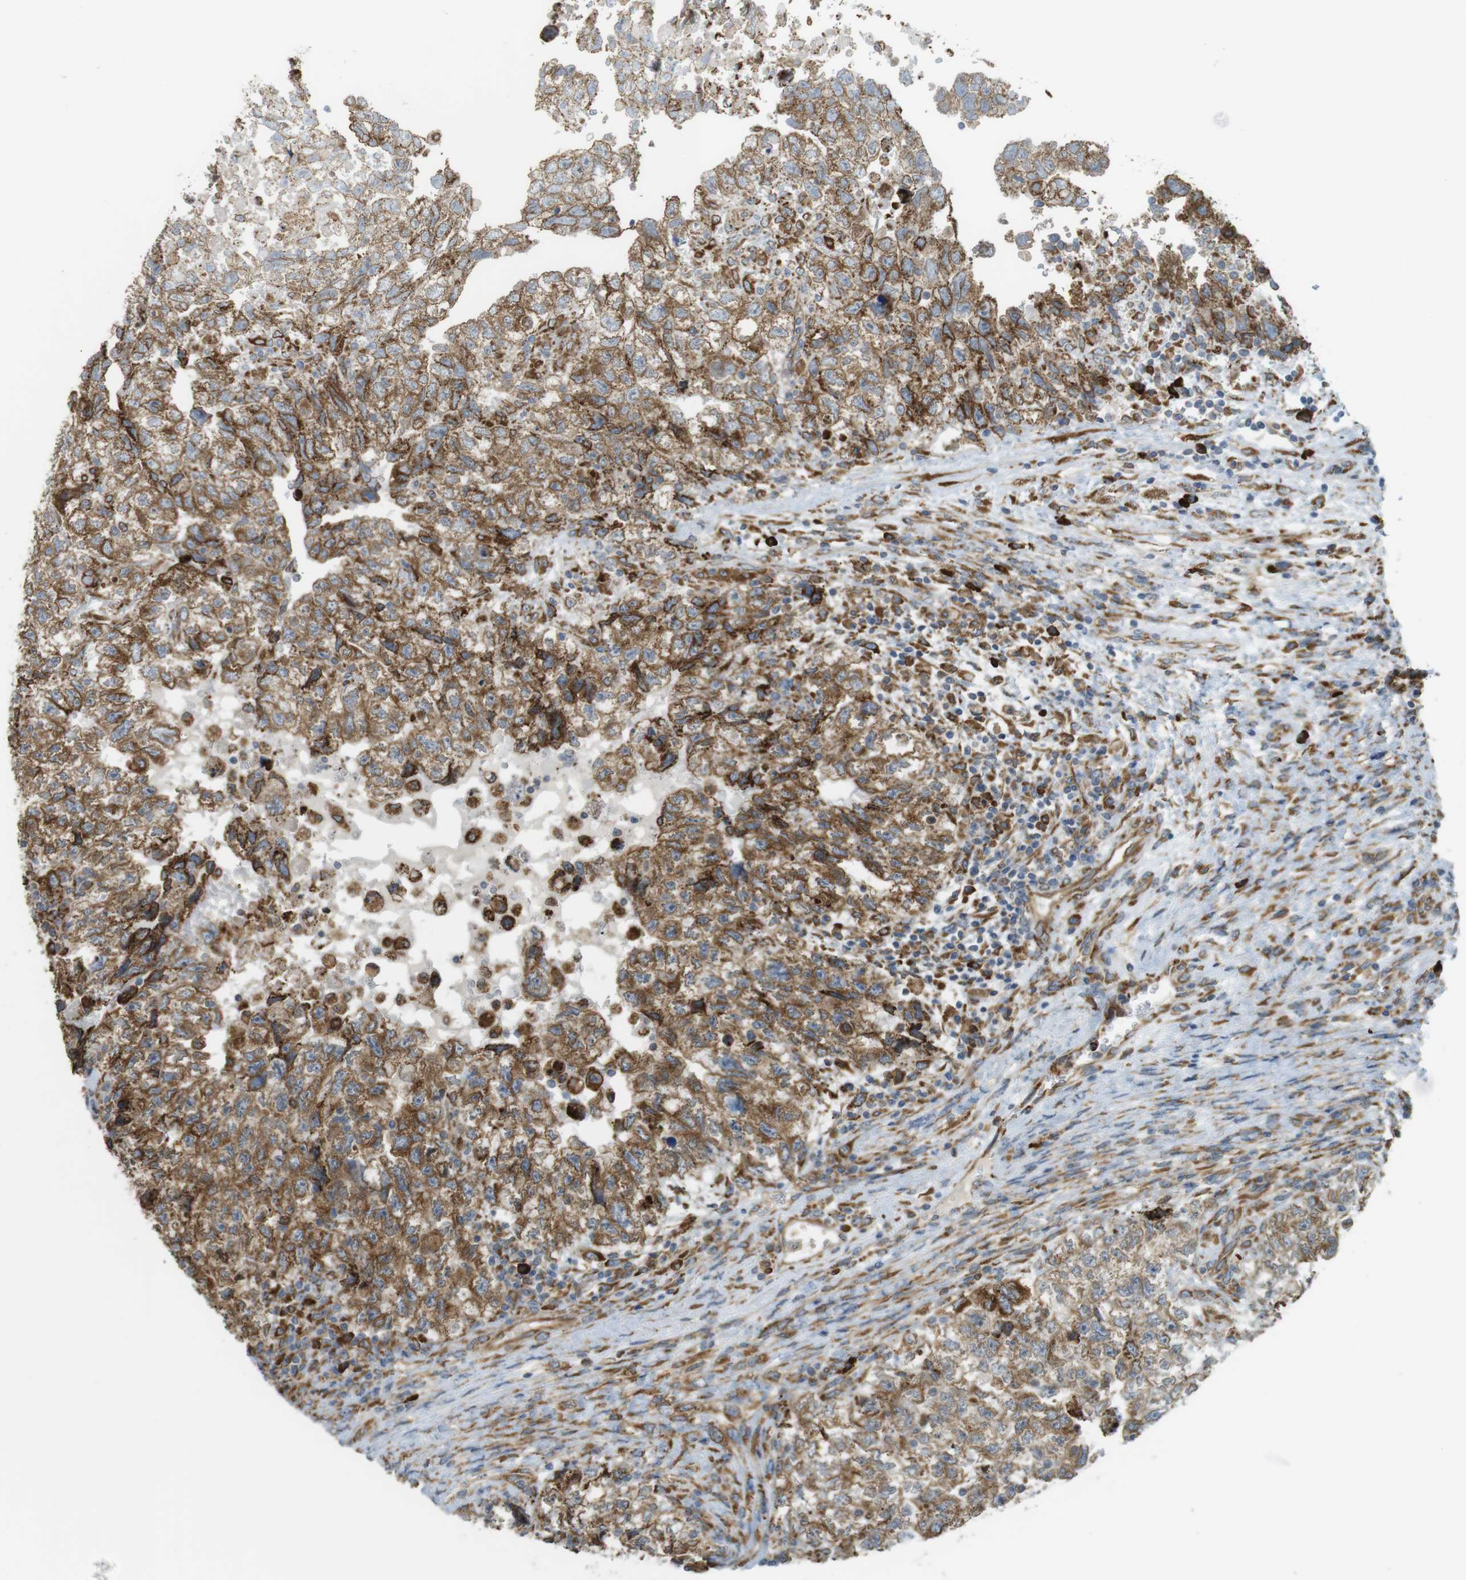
{"staining": {"intensity": "moderate", "quantity": ">75%", "location": "cytoplasmic/membranous"}, "tissue": "testis cancer", "cell_type": "Tumor cells", "image_type": "cancer", "snomed": [{"axis": "morphology", "description": "Carcinoma, Embryonal, NOS"}, {"axis": "topography", "description": "Testis"}], "caption": "Immunohistochemical staining of testis embryonal carcinoma shows moderate cytoplasmic/membranous protein expression in about >75% of tumor cells.", "gene": "MBOAT2", "patient": {"sex": "male", "age": 36}}